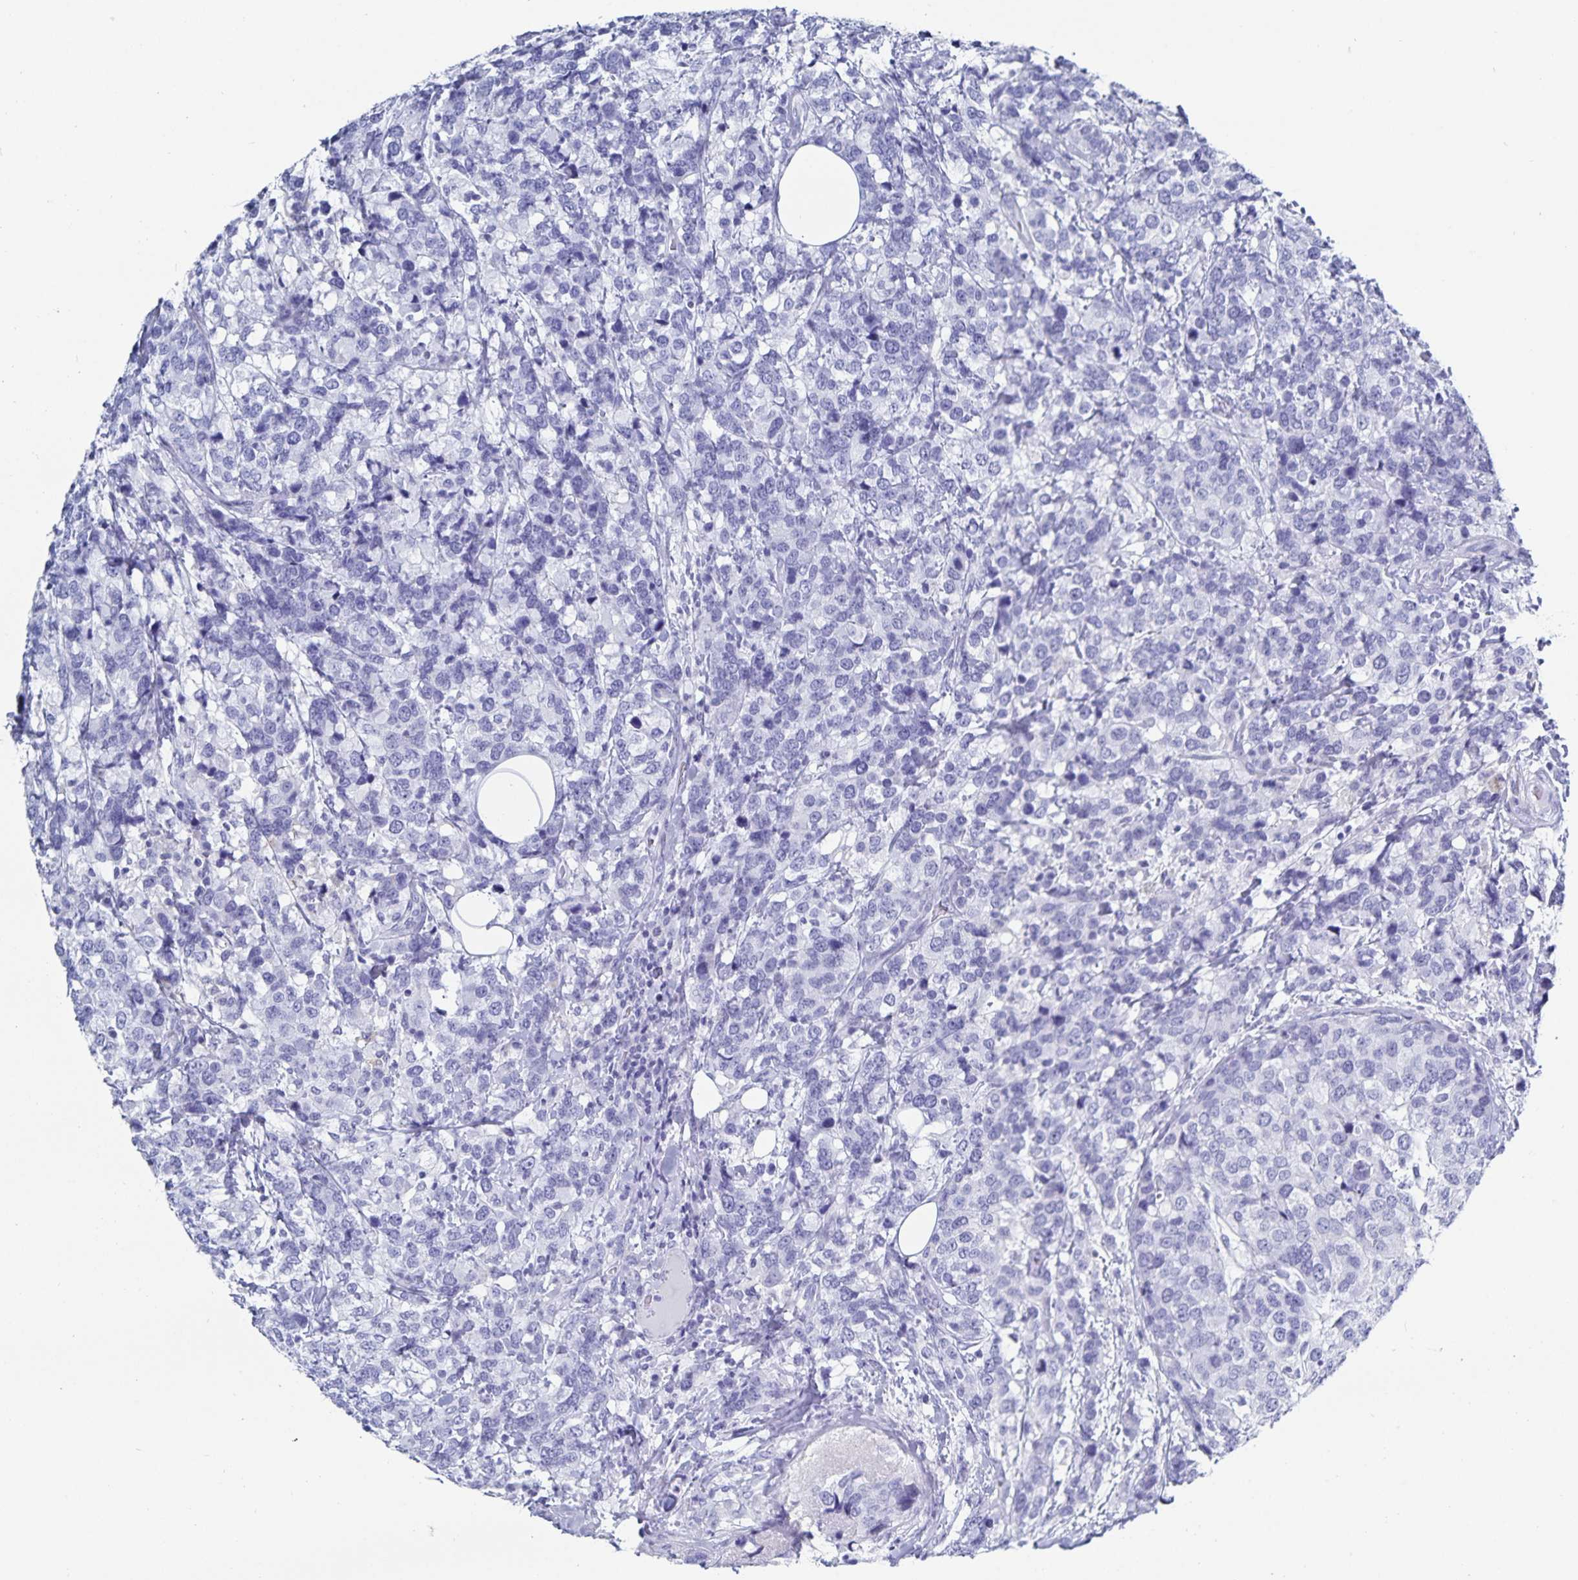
{"staining": {"intensity": "negative", "quantity": "none", "location": "none"}, "tissue": "breast cancer", "cell_type": "Tumor cells", "image_type": "cancer", "snomed": [{"axis": "morphology", "description": "Lobular carcinoma"}, {"axis": "topography", "description": "Breast"}], "caption": "Immunohistochemistry (IHC) histopathology image of breast lobular carcinoma stained for a protein (brown), which reveals no expression in tumor cells.", "gene": "C19orf73", "patient": {"sex": "female", "age": 59}}